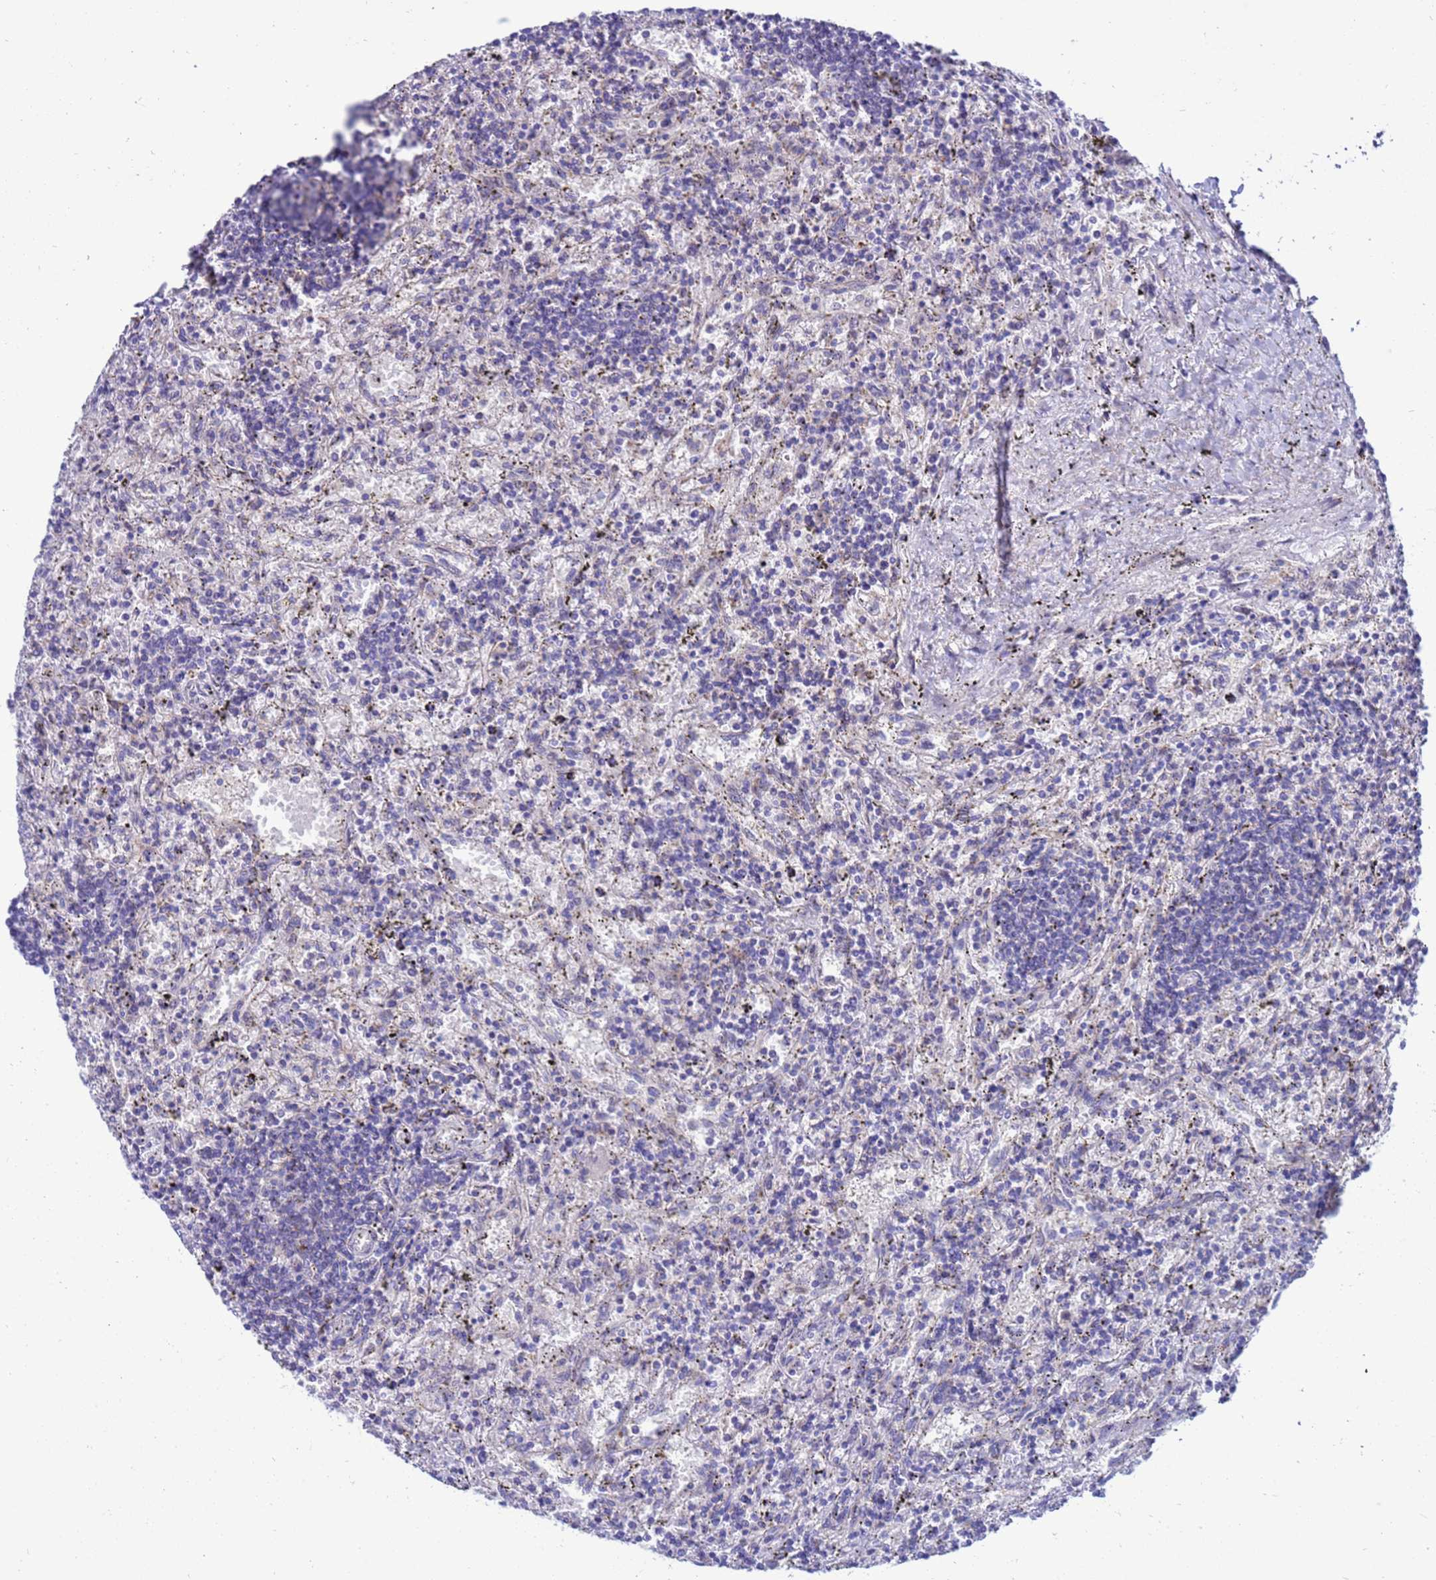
{"staining": {"intensity": "negative", "quantity": "none", "location": "none"}, "tissue": "lymphoma", "cell_type": "Tumor cells", "image_type": "cancer", "snomed": [{"axis": "morphology", "description": "Malignant lymphoma, non-Hodgkin's type, Low grade"}, {"axis": "topography", "description": "Spleen"}], "caption": "Immunohistochemical staining of lymphoma reveals no significant positivity in tumor cells.", "gene": "LRATD1", "patient": {"sex": "male", "age": 76}}